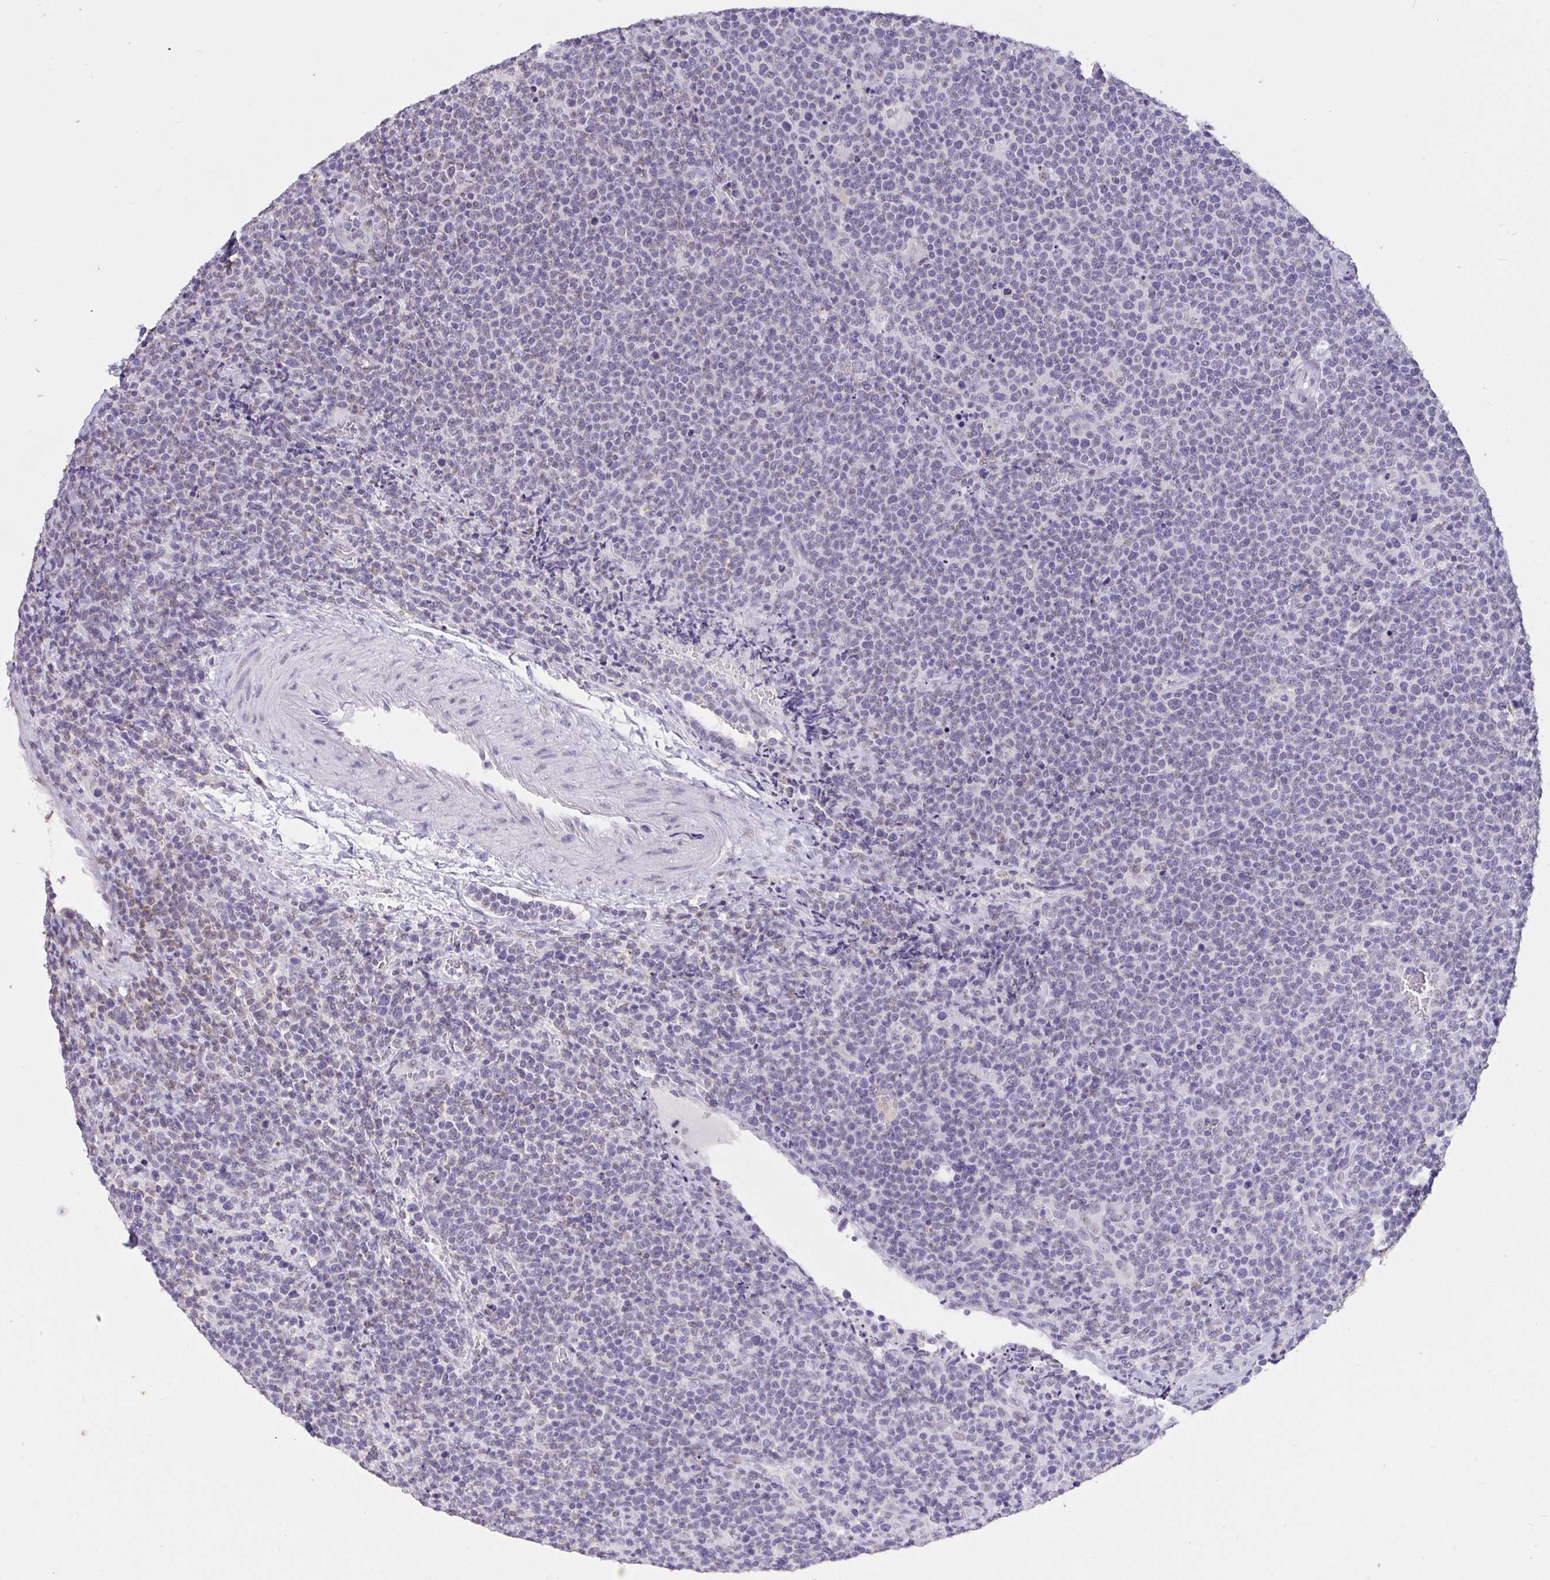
{"staining": {"intensity": "negative", "quantity": "none", "location": "none"}, "tissue": "lymphoma", "cell_type": "Tumor cells", "image_type": "cancer", "snomed": [{"axis": "morphology", "description": "Malignant lymphoma, non-Hodgkin's type, High grade"}, {"axis": "topography", "description": "Lymph node"}], "caption": "Malignant lymphoma, non-Hodgkin's type (high-grade) was stained to show a protein in brown. There is no significant expression in tumor cells.", "gene": "SEMA6B", "patient": {"sex": "male", "age": 61}}